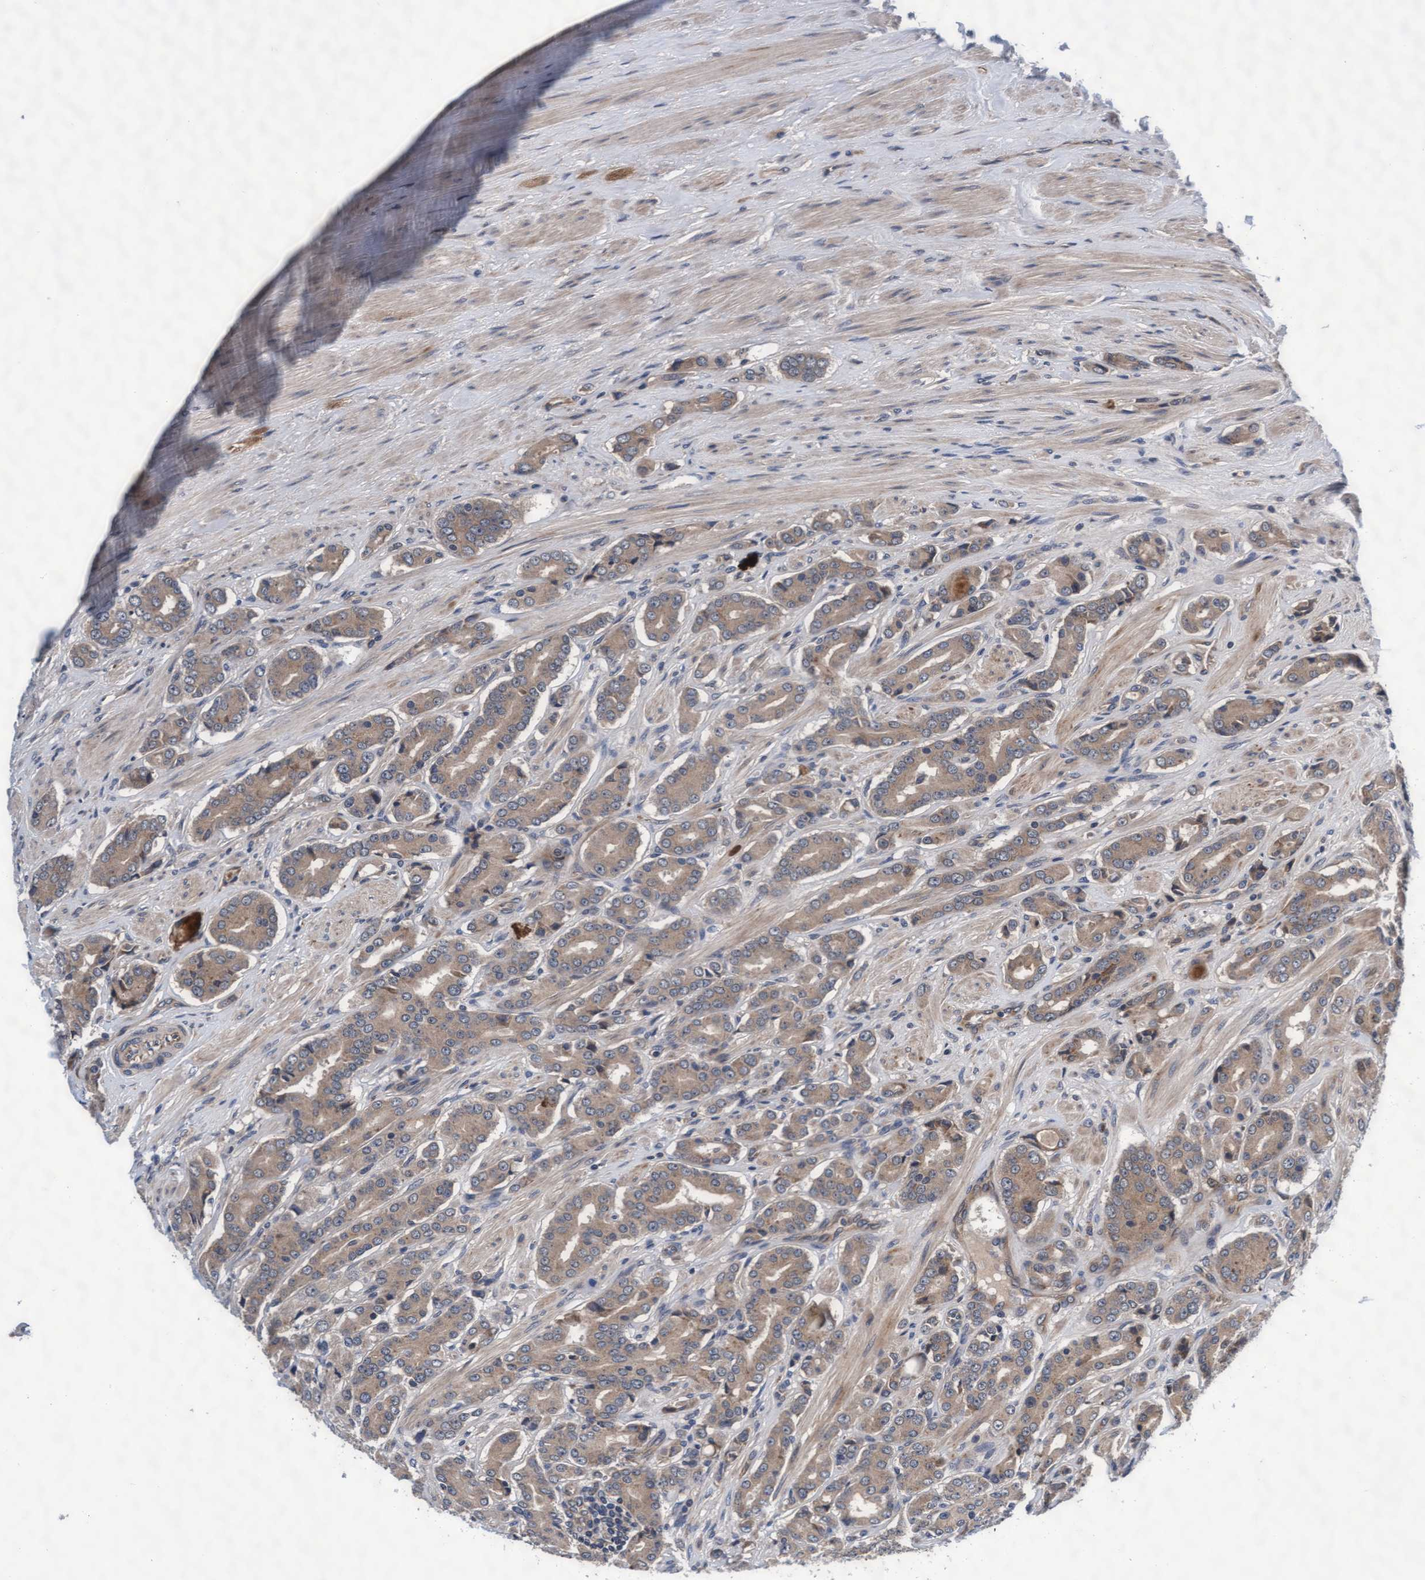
{"staining": {"intensity": "weak", "quantity": ">75%", "location": "cytoplasmic/membranous"}, "tissue": "prostate cancer", "cell_type": "Tumor cells", "image_type": "cancer", "snomed": [{"axis": "morphology", "description": "Adenocarcinoma, High grade"}, {"axis": "topography", "description": "Prostate"}], "caption": "Brown immunohistochemical staining in human prostate cancer displays weak cytoplasmic/membranous positivity in about >75% of tumor cells. (brown staining indicates protein expression, while blue staining denotes nuclei).", "gene": "EFCAB13", "patient": {"sex": "male", "age": 71}}